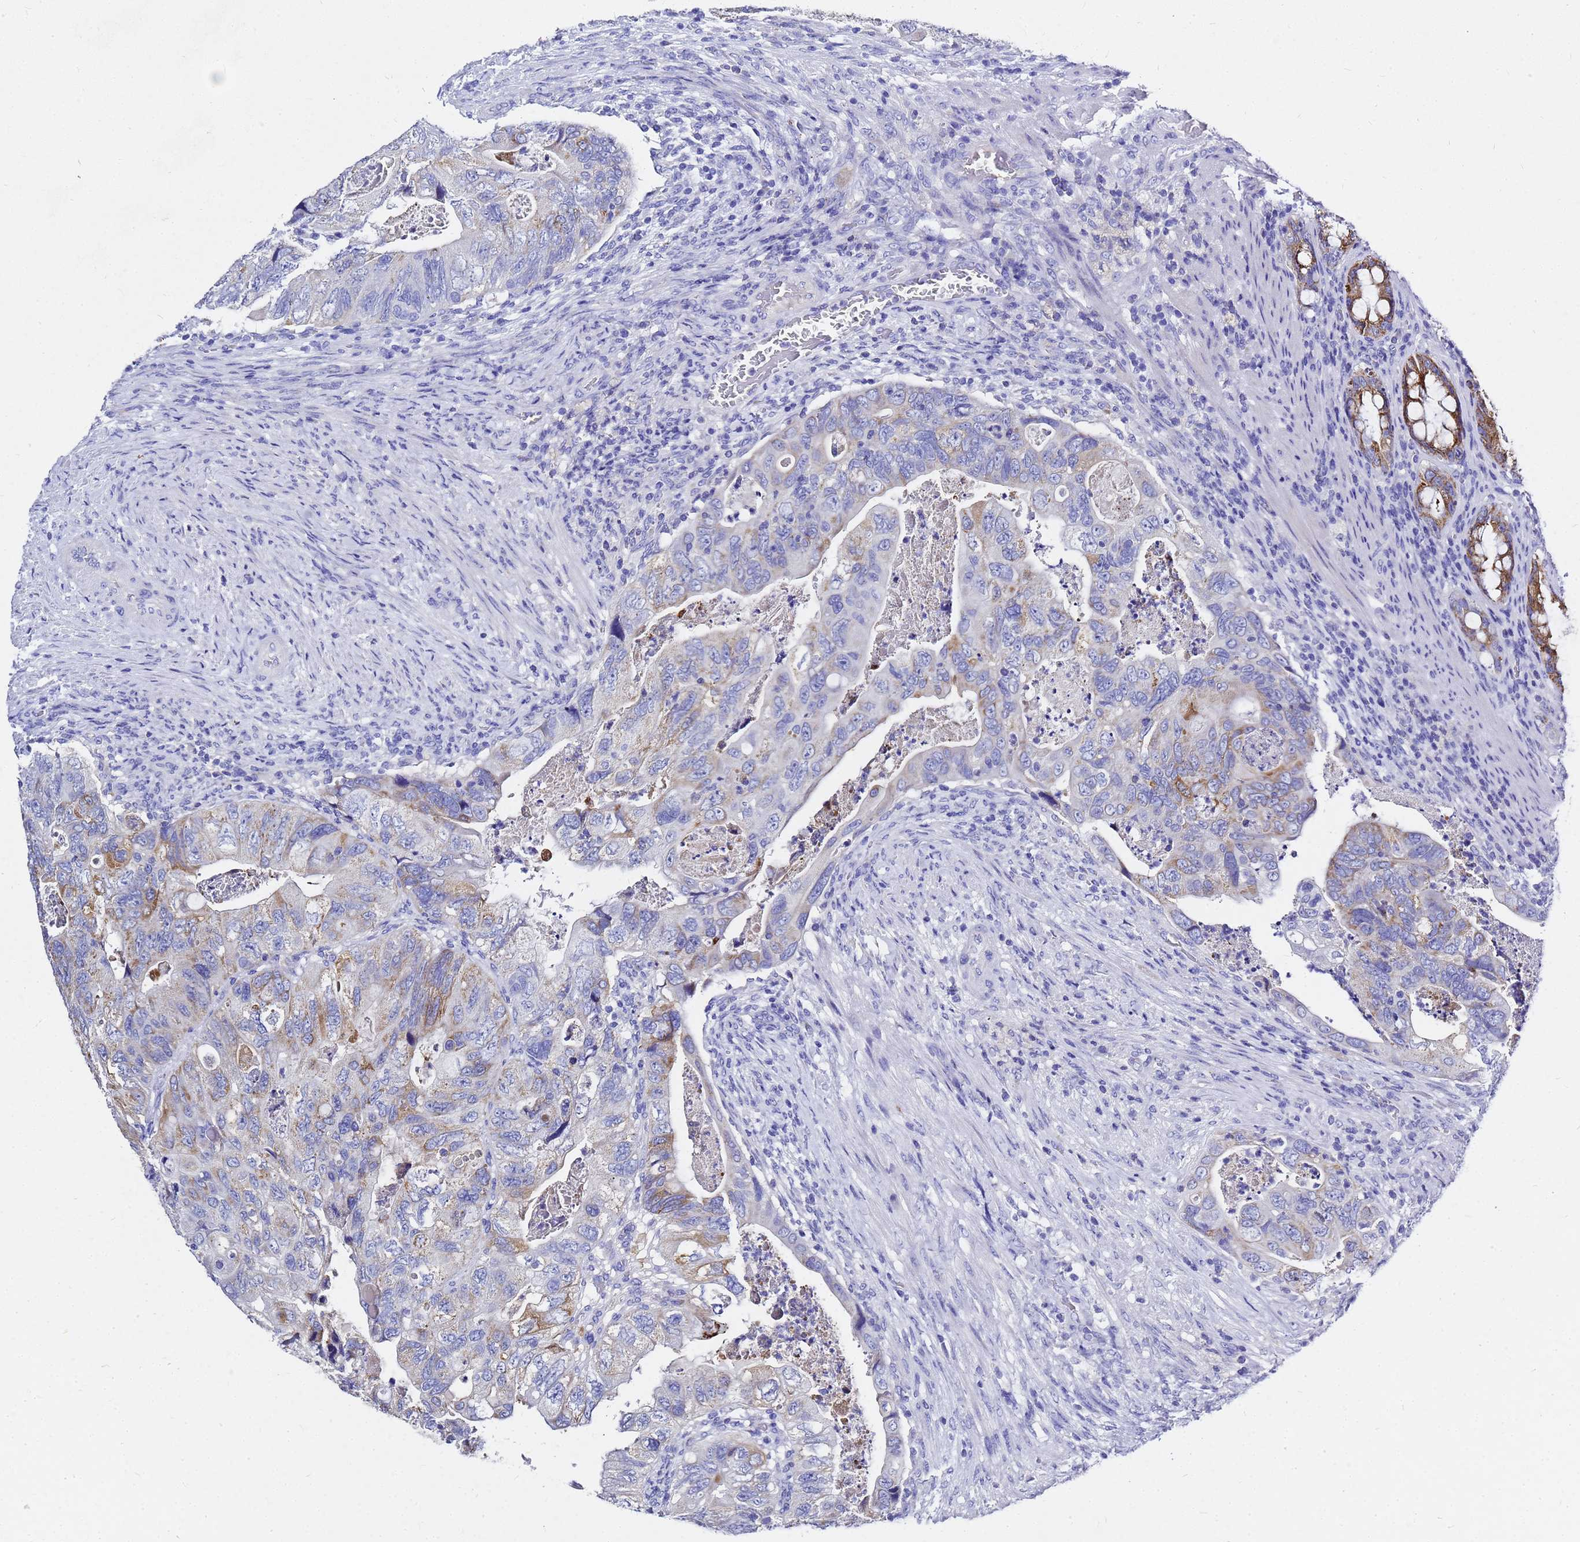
{"staining": {"intensity": "moderate", "quantity": "<25%", "location": "cytoplasmic/membranous"}, "tissue": "colorectal cancer", "cell_type": "Tumor cells", "image_type": "cancer", "snomed": [{"axis": "morphology", "description": "Adenocarcinoma, NOS"}, {"axis": "topography", "description": "Rectum"}], "caption": "Immunohistochemical staining of human adenocarcinoma (colorectal) displays low levels of moderate cytoplasmic/membranous positivity in about <25% of tumor cells.", "gene": "OR52E2", "patient": {"sex": "male", "age": 63}}